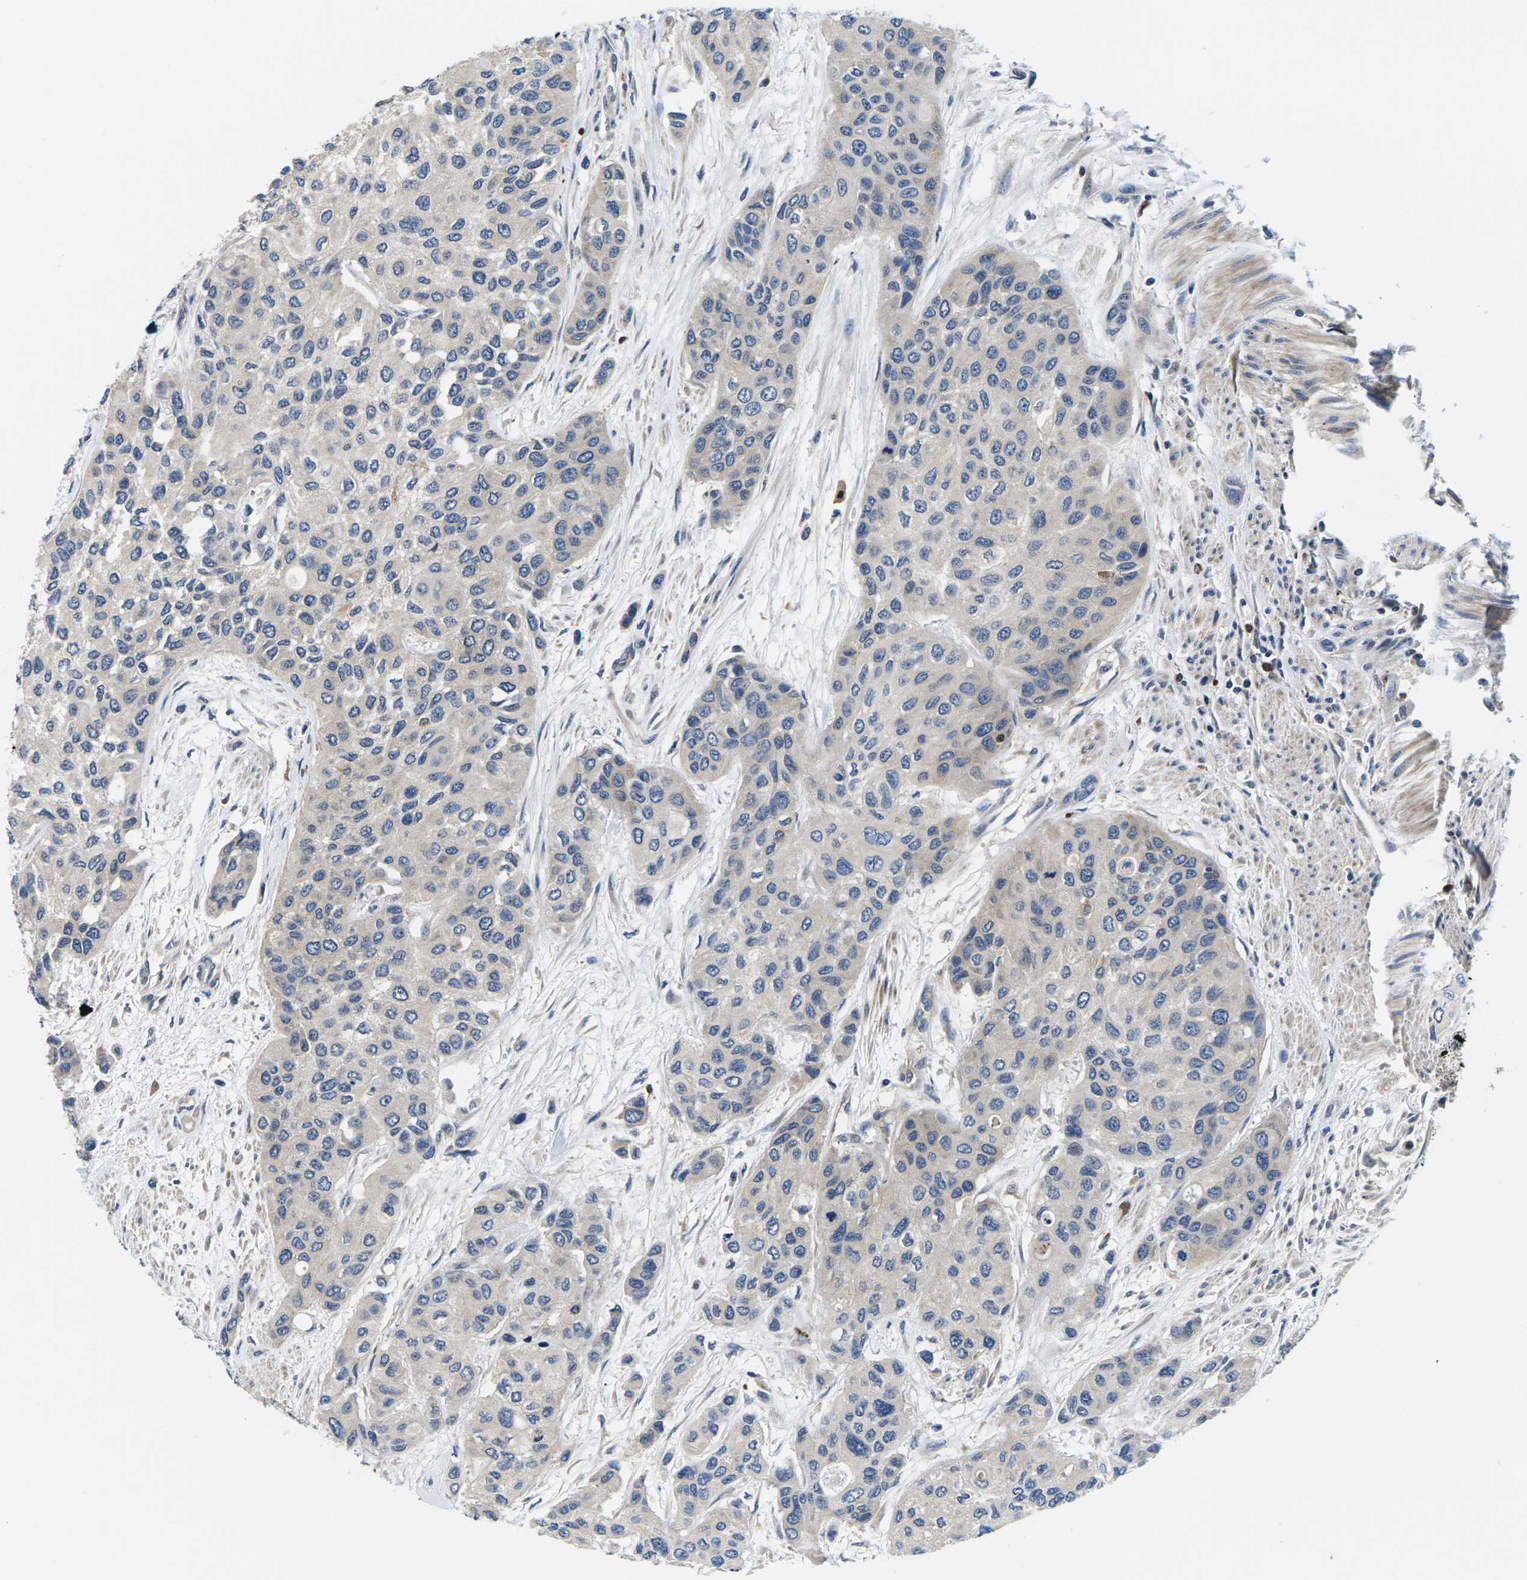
{"staining": {"intensity": "weak", "quantity": ">75%", "location": "cytoplasmic/membranous"}, "tissue": "urothelial cancer", "cell_type": "Tumor cells", "image_type": "cancer", "snomed": [{"axis": "morphology", "description": "Urothelial carcinoma, High grade"}, {"axis": "topography", "description": "Urinary bladder"}], "caption": "The micrograph shows staining of high-grade urothelial carcinoma, revealing weak cytoplasmic/membranous protein staining (brown color) within tumor cells.", "gene": "PLCE1", "patient": {"sex": "female", "age": 56}}